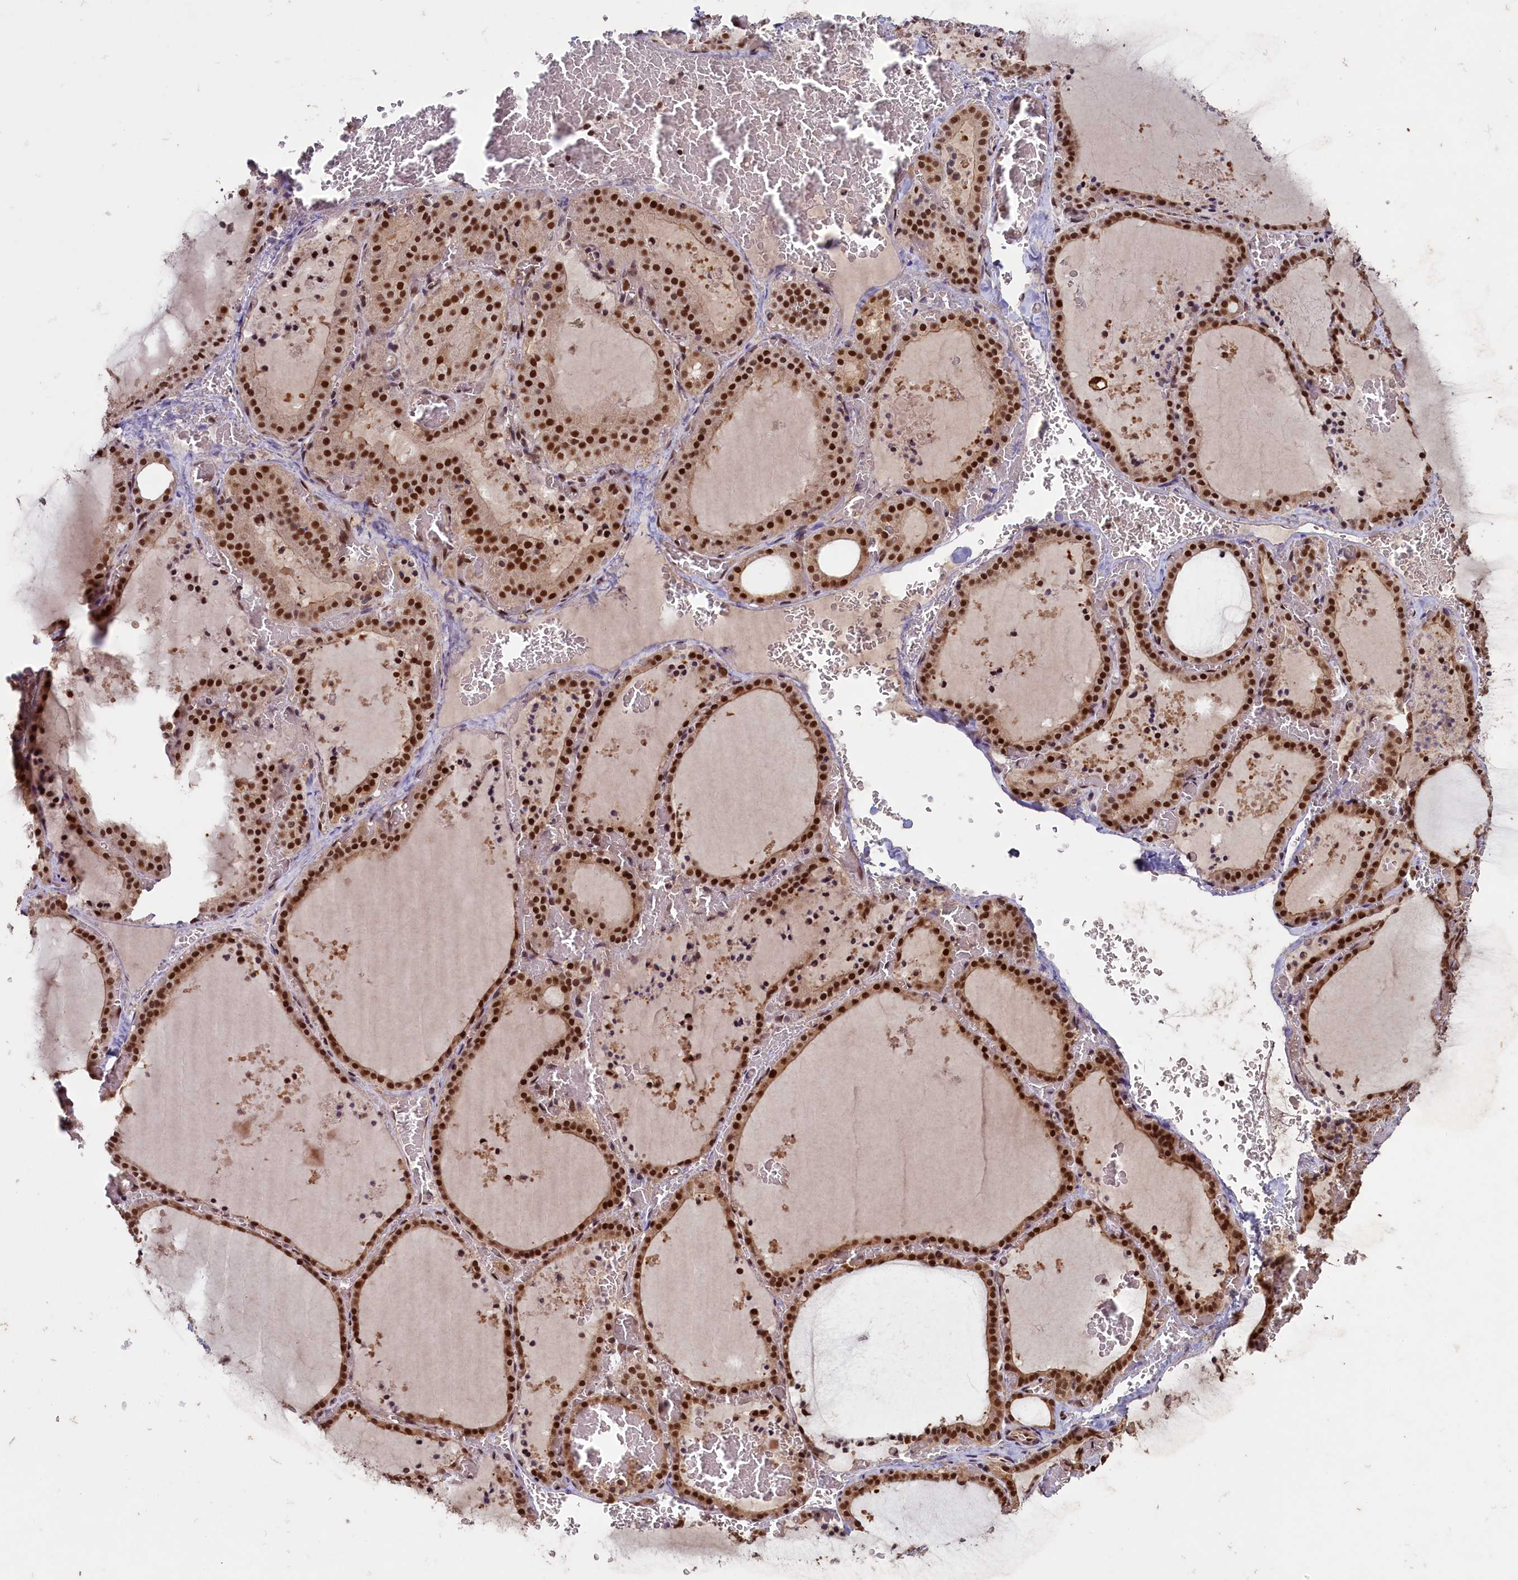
{"staining": {"intensity": "strong", "quantity": ">75%", "location": "cytoplasmic/membranous,nuclear"}, "tissue": "thyroid gland", "cell_type": "Glandular cells", "image_type": "normal", "snomed": [{"axis": "morphology", "description": "Normal tissue, NOS"}, {"axis": "topography", "description": "Thyroid gland"}], "caption": "Human thyroid gland stained for a protein (brown) demonstrates strong cytoplasmic/membranous,nuclear positive expression in about >75% of glandular cells.", "gene": "NAE1", "patient": {"sex": "female", "age": 39}}